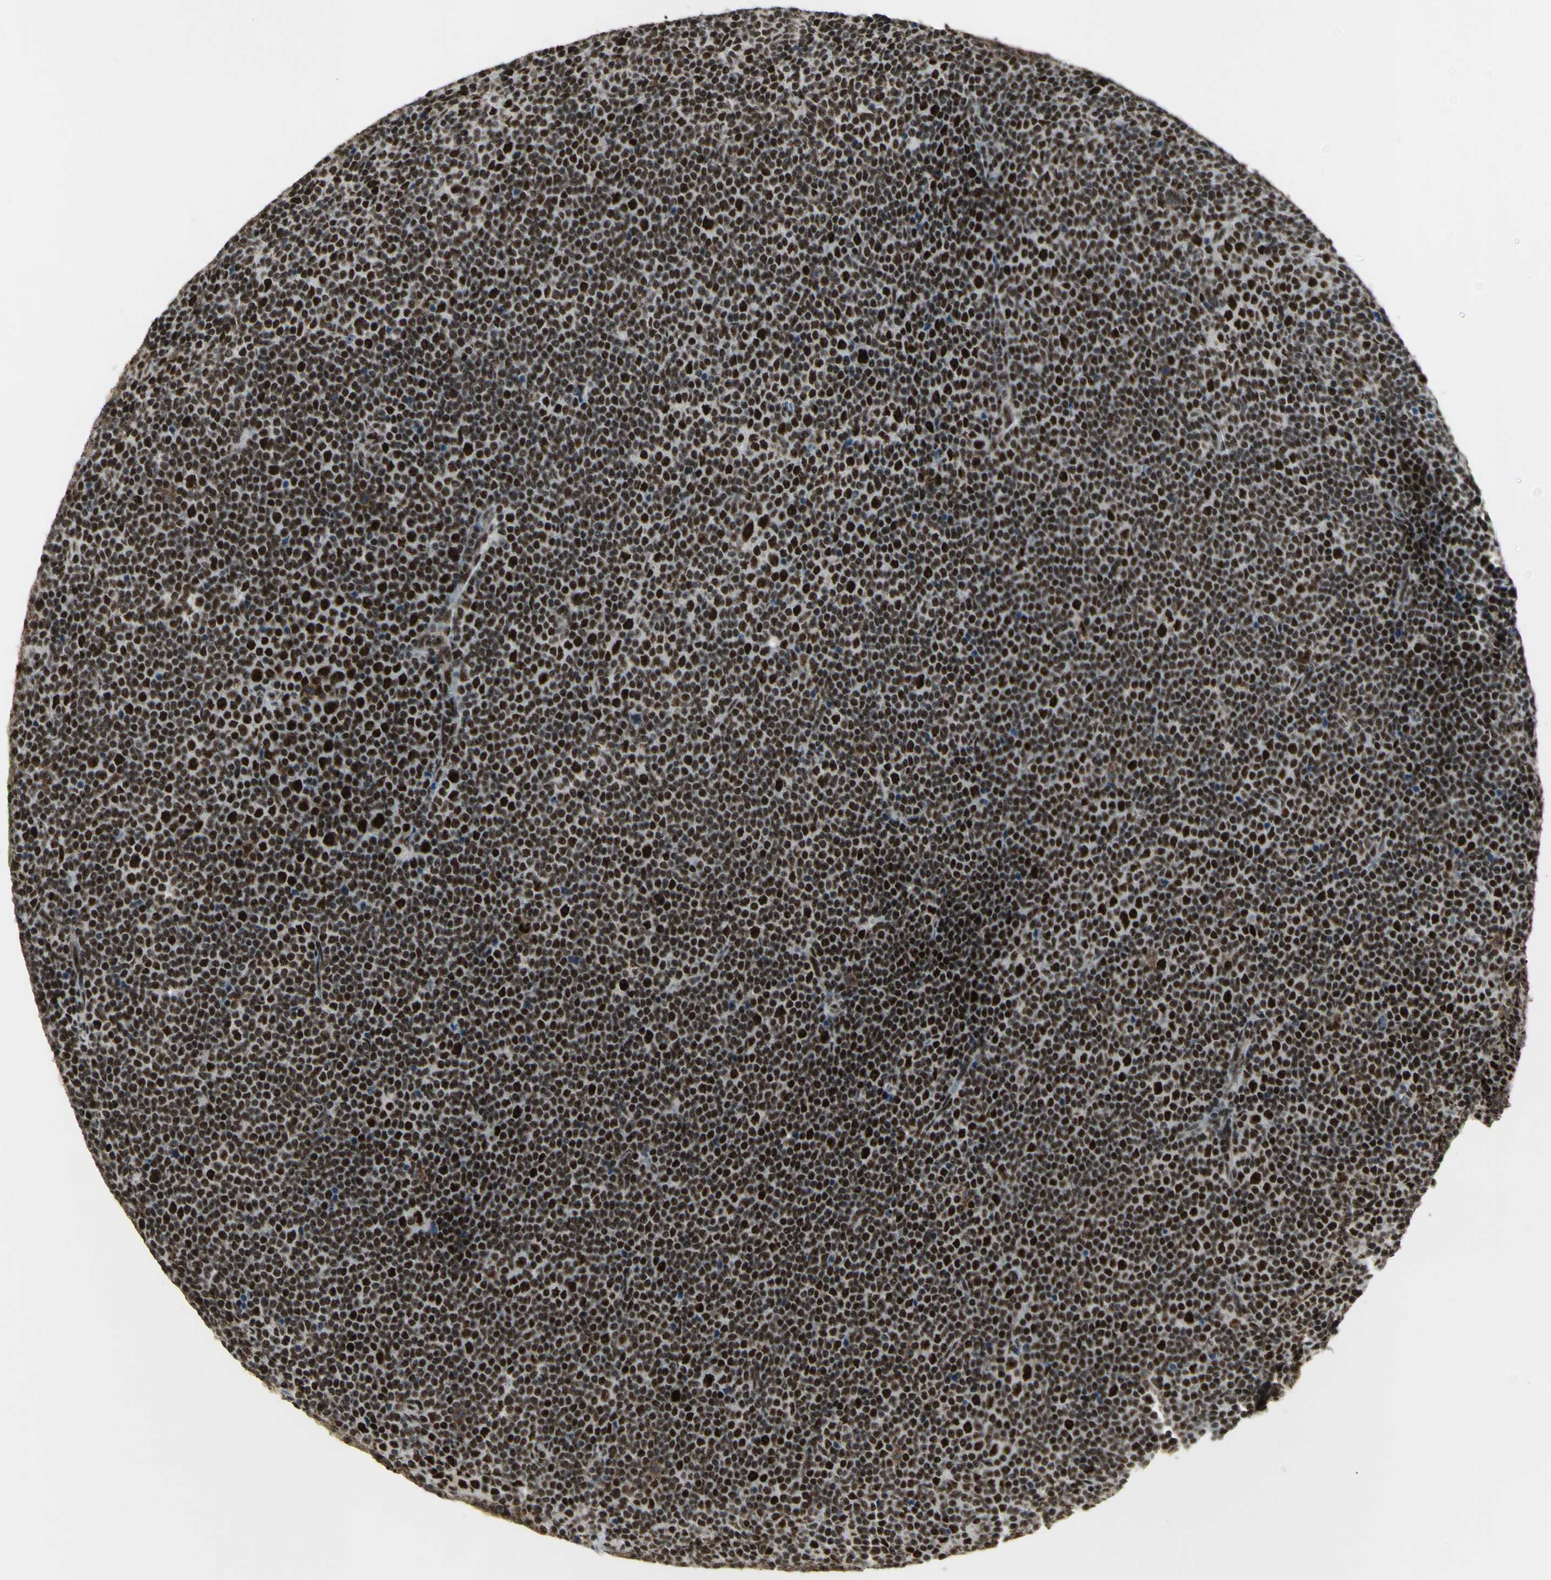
{"staining": {"intensity": "strong", "quantity": ">75%", "location": "nuclear"}, "tissue": "lymphoma", "cell_type": "Tumor cells", "image_type": "cancer", "snomed": [{"axis": "morphology", "description": "Malignant lymphoma, non-Hodgkin's type, Low grade"}, {"axis": "topography", "description": "Lymph node"}], "caption": "This image demonstrates lymphoma stained with immunohistochemistry (IHC) to label a protein in brown. The nuclear of tumor cells show strong positivity for the protein. Nuclei are counter-stained blue.", "gene": "DHX9", "patient": {"sex": "female", "age": 67}}